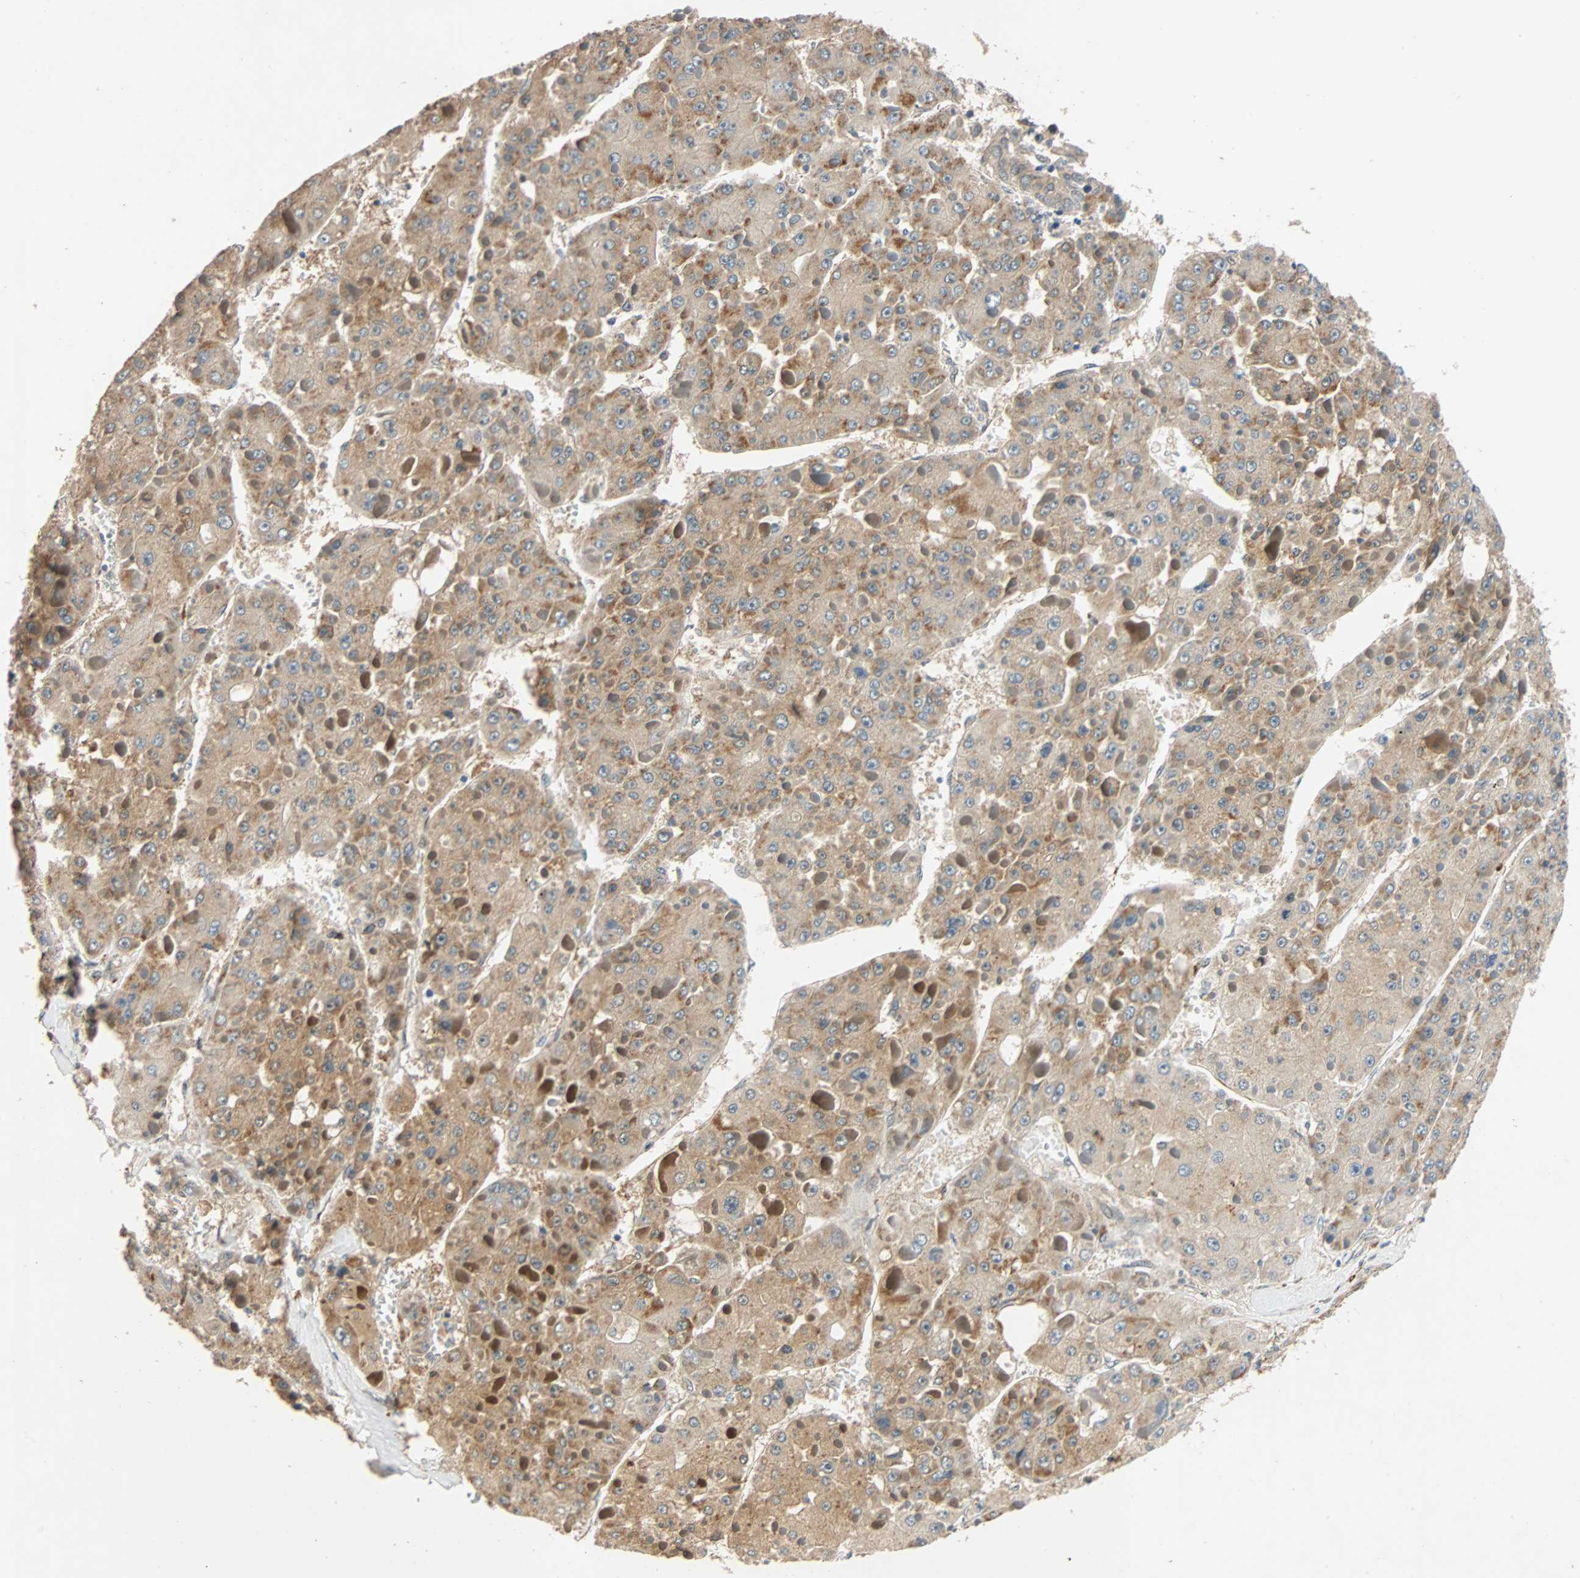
{"staining": {"intensity": "strong", "quantity": "<25%", "location": "nuclear"}, "tissue": "liver cancer", "cell_type": "Tumor cells", "image_type": "cancer", "snomed": [{"axis": "morphology", "description": "Carcinoma, Hepatocellular, NOS"}, {"axis": "topography", "description": "Liver"}], "caption": "A high-resolution photomicrograph shows IHC staining of liver cancer (hepatocellular carcinoma), which displays strong nuclear staining in about <25% of tumor cells.", "gene": "QSER1", "patient": {"sex": "female", "age": 73}}